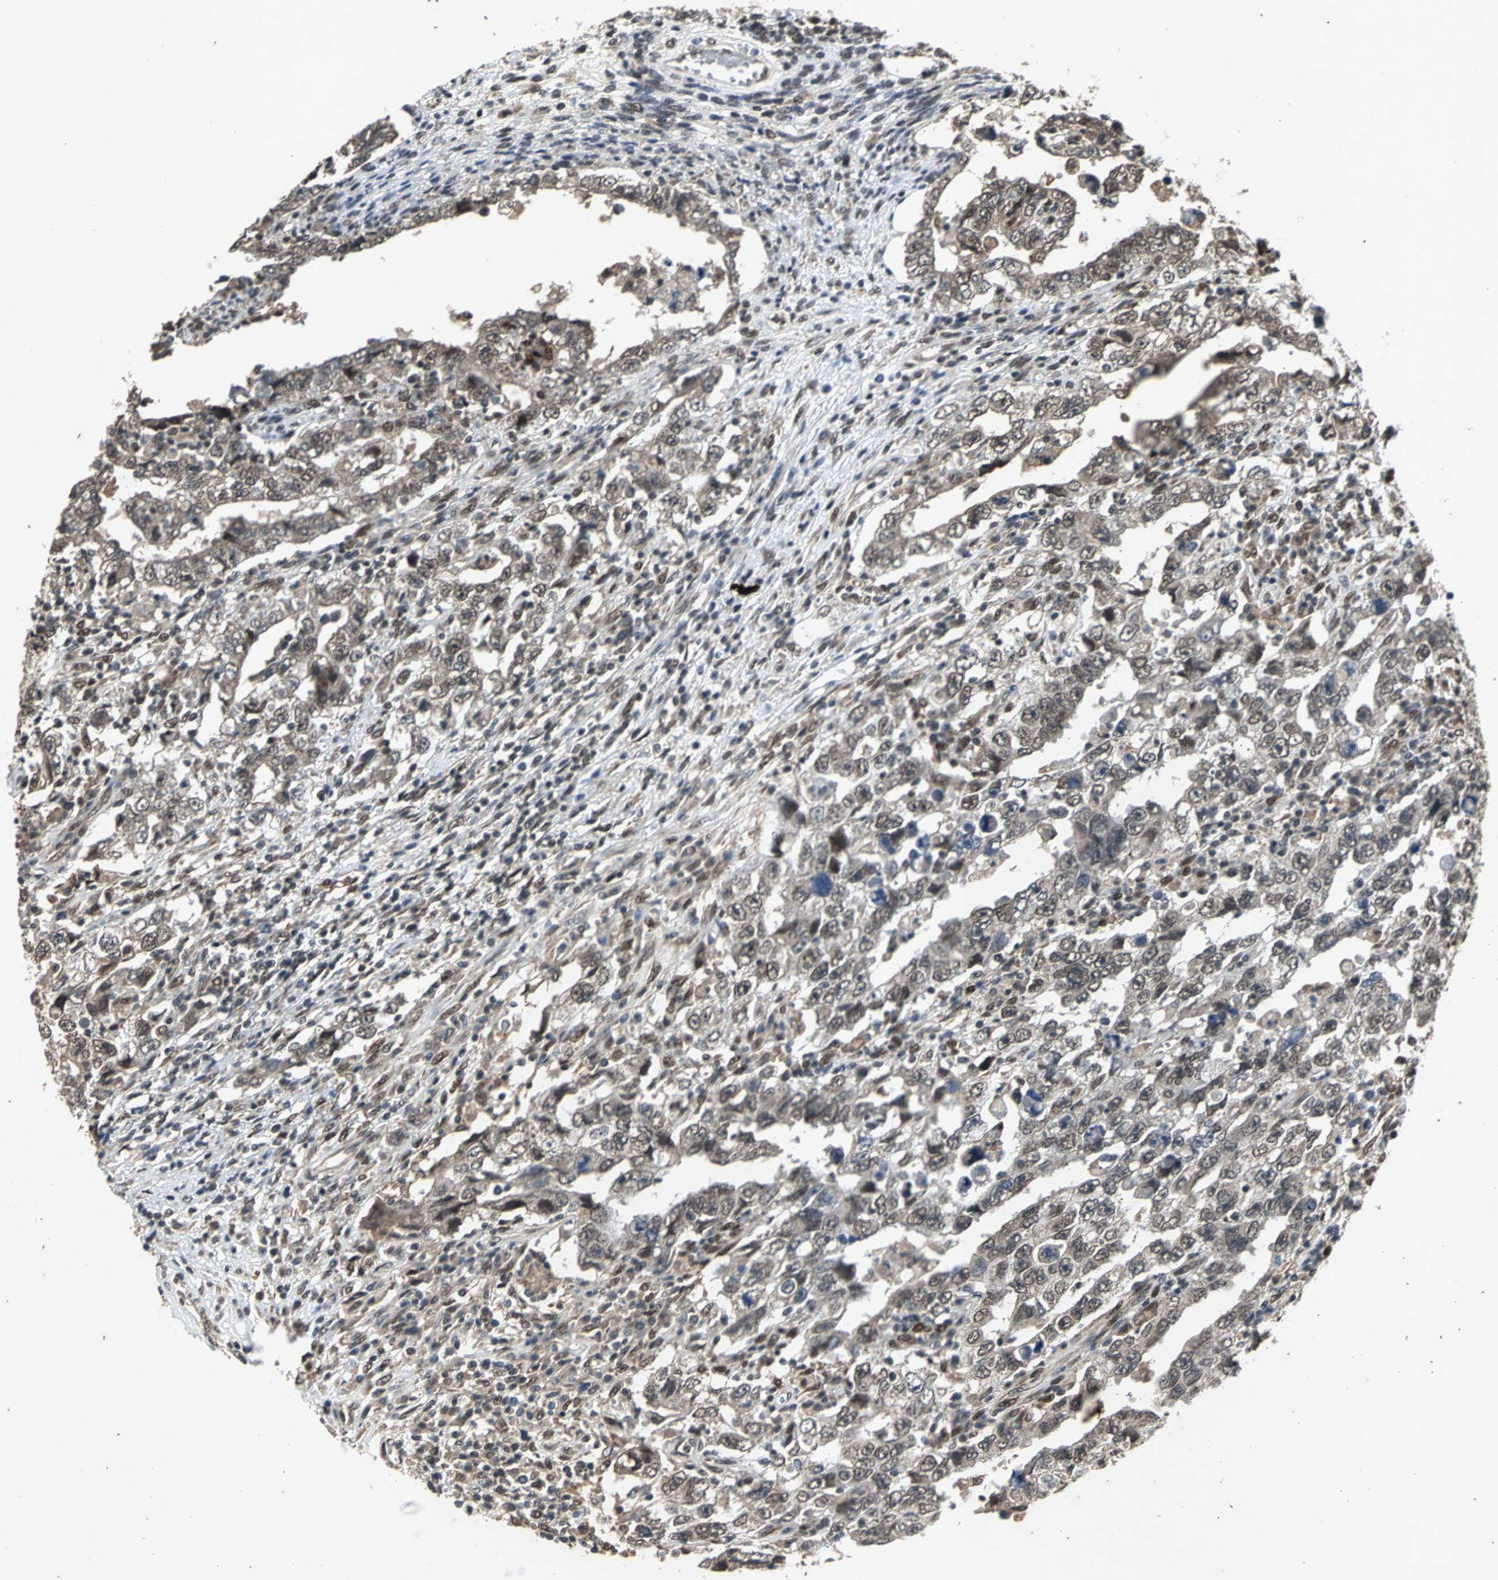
{"staining": {"intensity": "weak", "quantity": "<25%", "location": "cytoplasmic/membranous"}, "tissue": "testis cancer", "cell_type": "Tumor cells", "image_type": "cancer", "snomed": [{"axis": "morphology", "description": "Carcinoma, Embryonal, NOS"}, {"axis": "topography", "description": "Testis"}], "caption": "High magnification brightfield microscopy of testis cancer stained with DAB (3,3'-diaminobenzidine) (brown) and counterstained with hematoxylin (blue): tumor cells show no significant positivity.", "gene": "NOTCH3", "patient": {"sex": "male", "age": 26}}